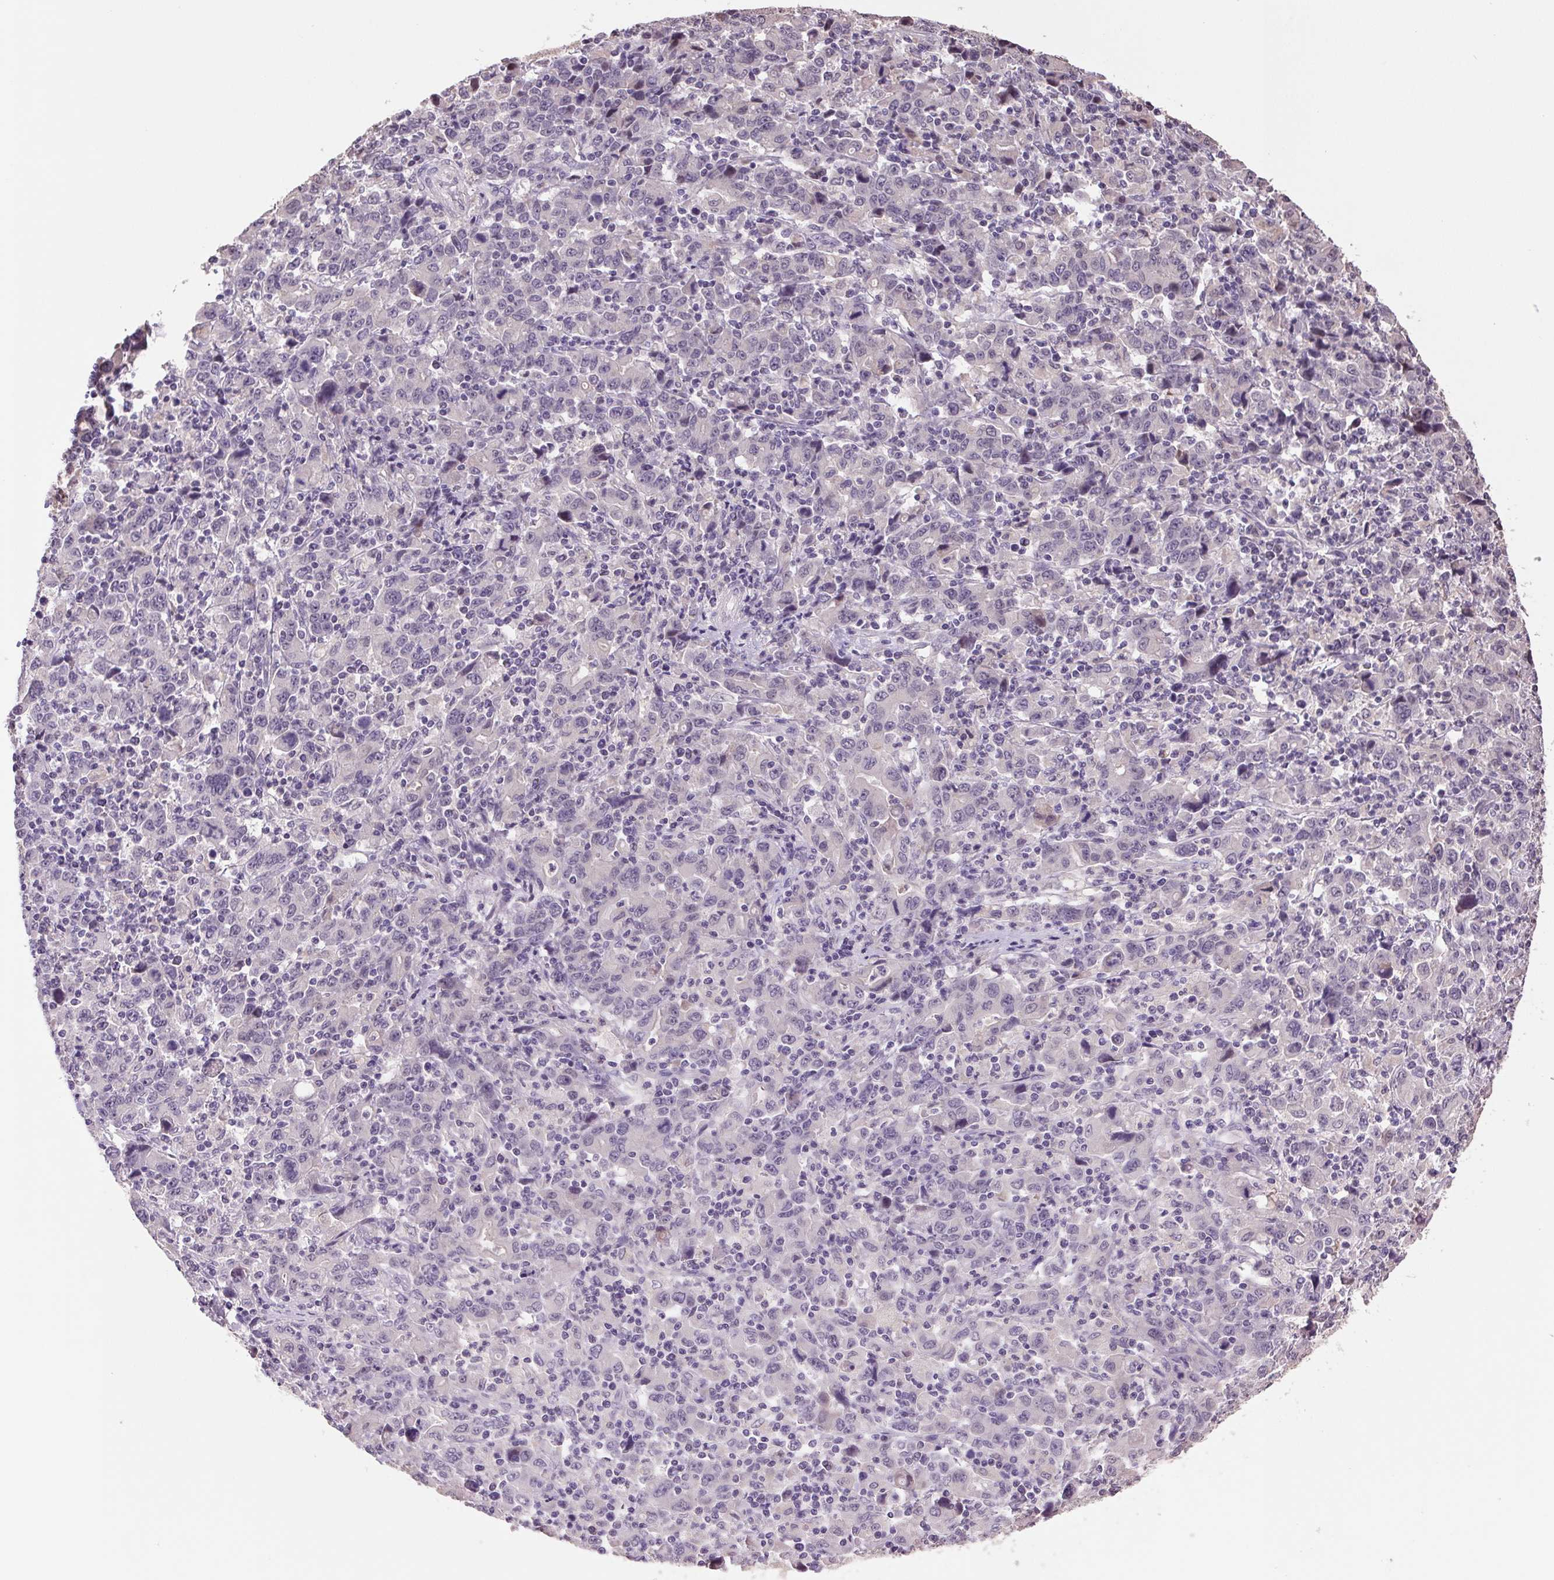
{"staining": {"intensity": "negative", "quantity": "none", "location": "none"}, "tissue": "stomach cancer", "cell_type": "Tumor cells", "image_type": "cancer", "snomed": [{"axis": "morphology", "description": "Adenocarcinoma, NOS"}, {"axis": "topography", "description": "Stomach, upper"}], "caption": "The histopathology image reveals no significant positivity in tumor cells of adenocarcinoma (stomach). The staining is performed using DAB (3,3'-diaminobenzidine) brown chromogen with nuclei counter-stained in using hematoxylin.", "gene": "VWA3B", "patient": {"sex": "male", "age": 69}}